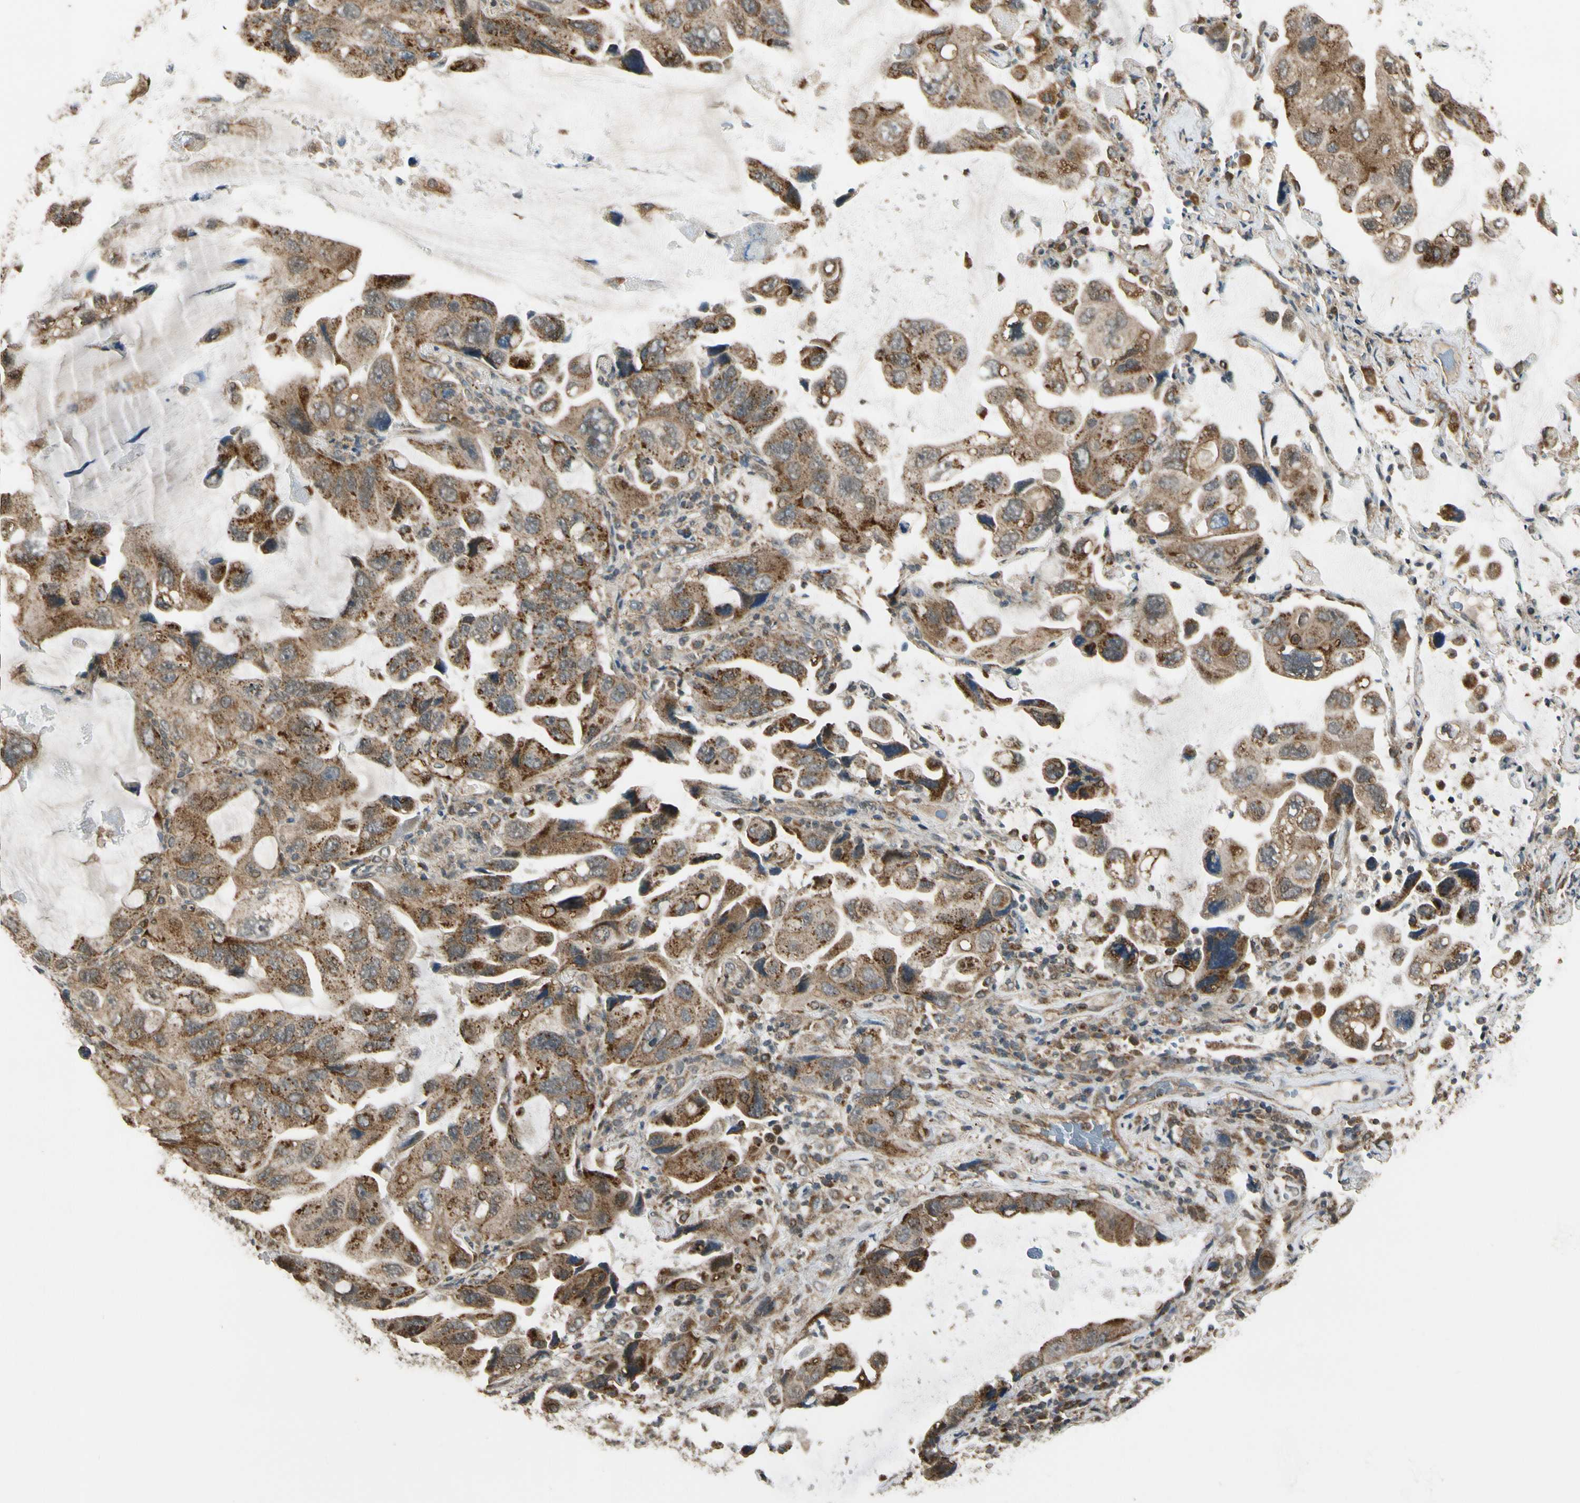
{"staining": {"intensity": "moderate", "quantity": ">75%", "location": "cytoplasmic/membranous"}, "tissue": "lung cancer", "cell_type": "Tumor cells", "image_type": "cancer", "snomed": [{"axis": "morphology", "description": "Squamous cell carcinoma, NOS"}, {"axis": "topography", "description": "Lung"}], "caption": "An image showing moderate cytoplasmic/membranous positivity in about >75% of tumor cells in lung cancer (squamous cell carcinoma), as visualized by brown immunohistochemical staining.", "gene": "LAMTOR1", "patient": {"sex": "female", "age": 73}}